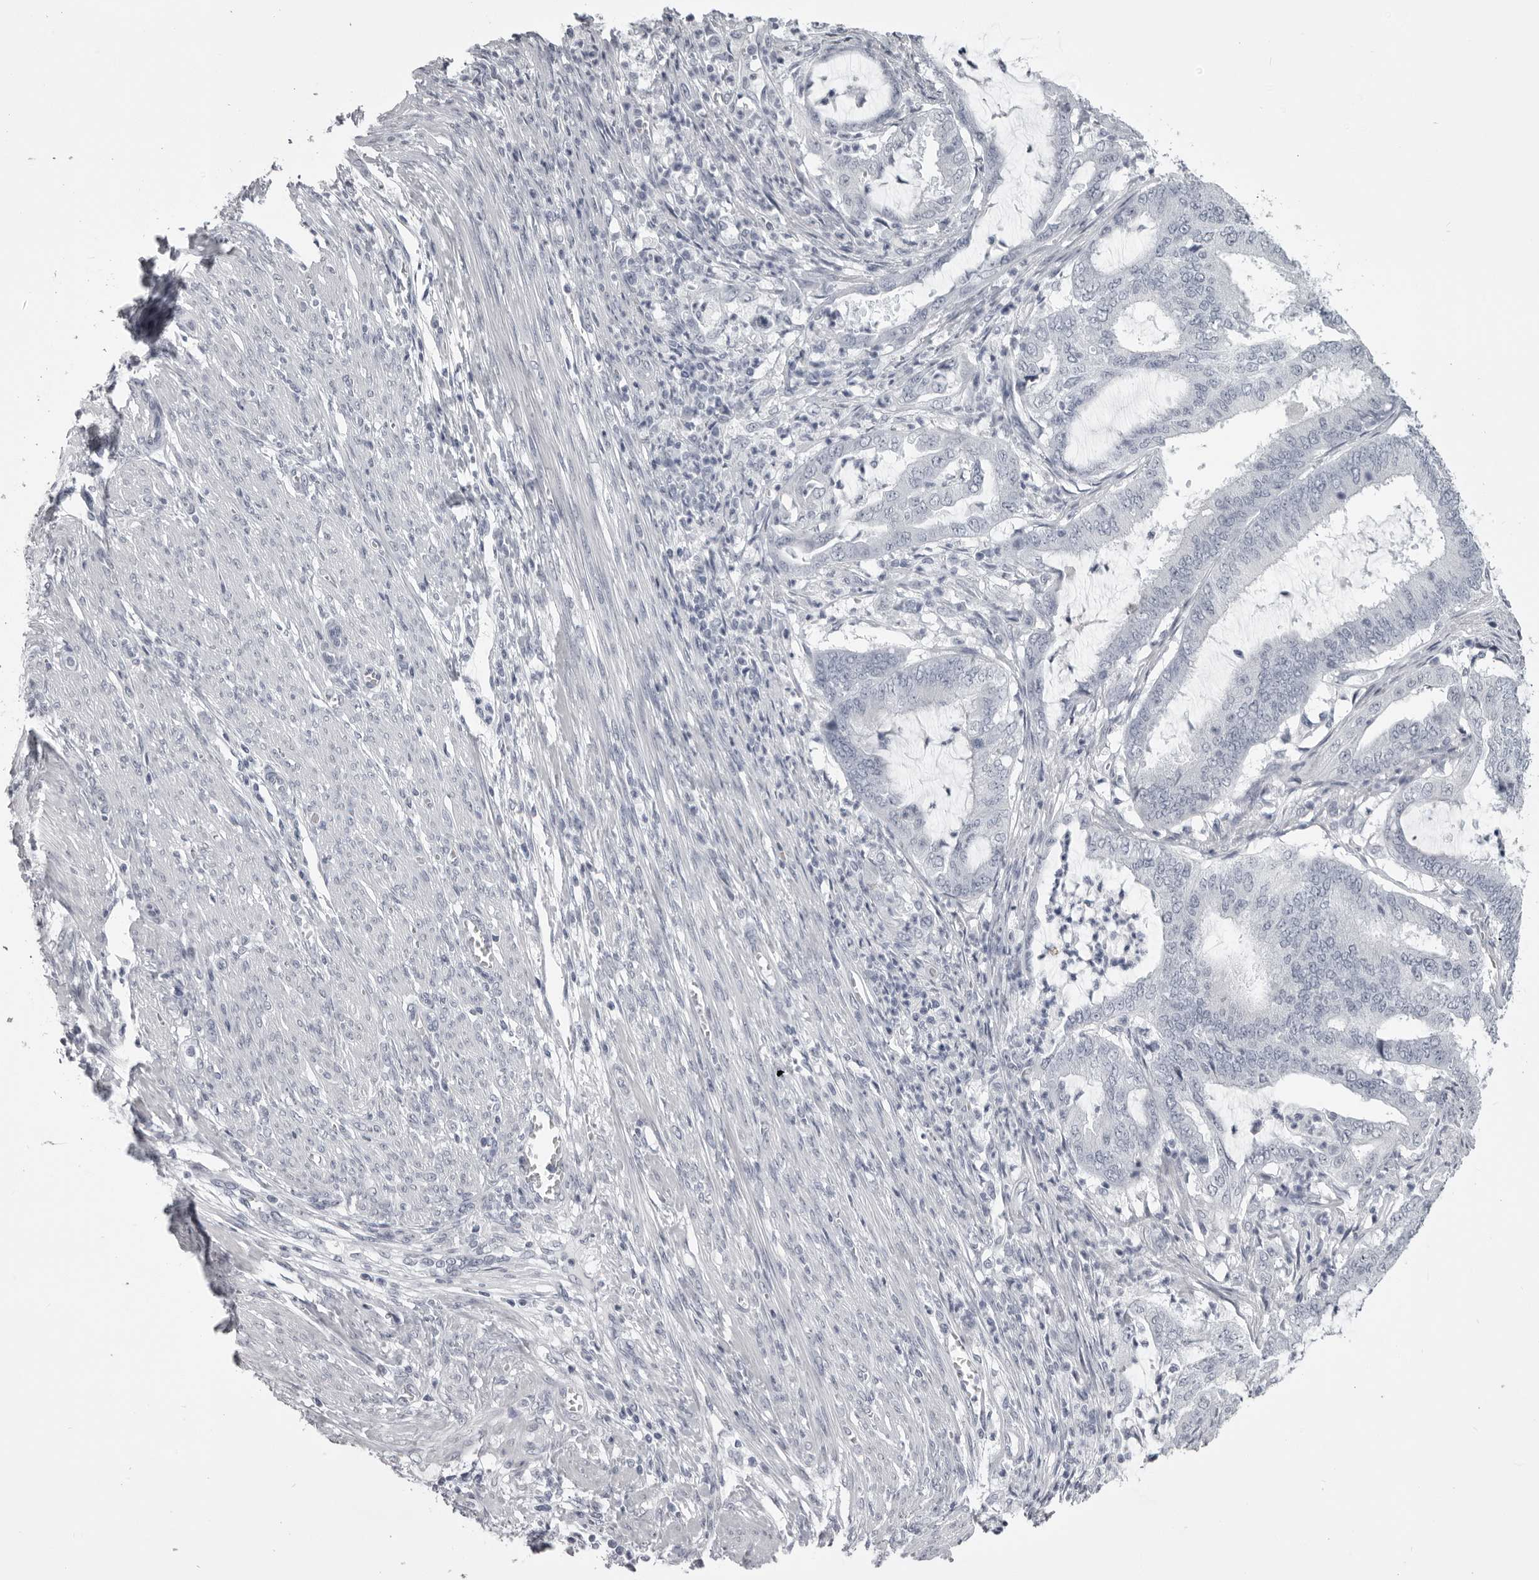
{"staining": {"intensity": "negative", "quantity": "none", "location": "none"}, "tissue": "endometrial cancer", "cell_type": "Tumor cells", "image_type": "cancer", "snomed": [{"axis": "morphology", "description": "Adenocarcinoma, NOS"}, {"axis": "topography", "description": "Endometrium"}], "caption": "Immunohistochemical staining of endometrial cancer displays no significant positivity in tumor cells.", "gene": "EPHA10", "patient": {"sex": "female", "age": 51}}